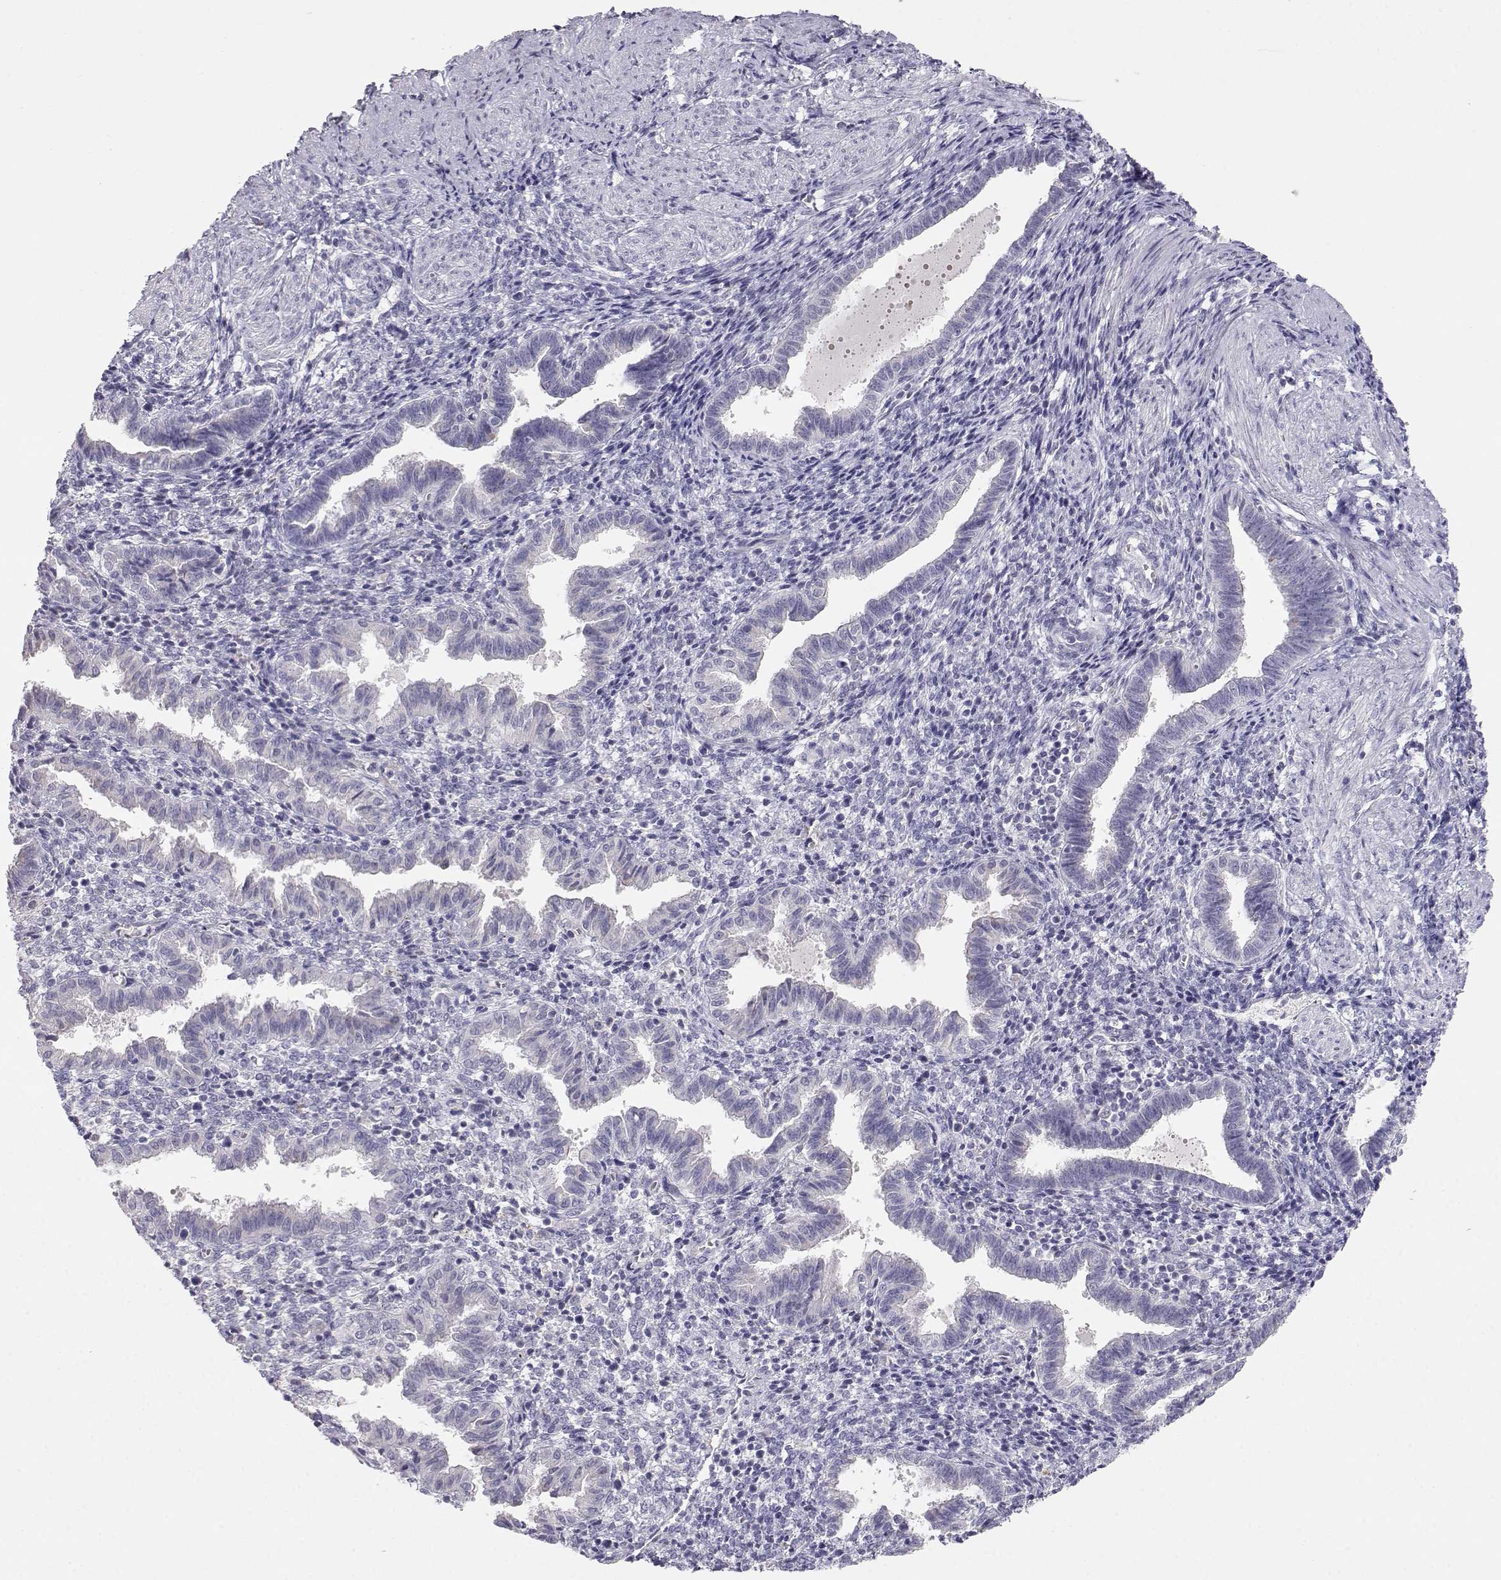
{"staining": {"intensity": "negative", "quantity": "none", "location": "none"}, "tissue": "endometrium", "cell_type": "Cells in endometrial stroma", "image_type": "normal", "snomed": [{"axis": "morphology", "description": "Normal tissue, NOS"}, {"axis": "topography", "description": "Endometrium"}], "caption": "Immunohistochemistry of unremarkable endometrium reveals no positivity in cells in endometrial stroma.", "gene": "CDHR1", "patient": {"sex": "female", "age": 37}}